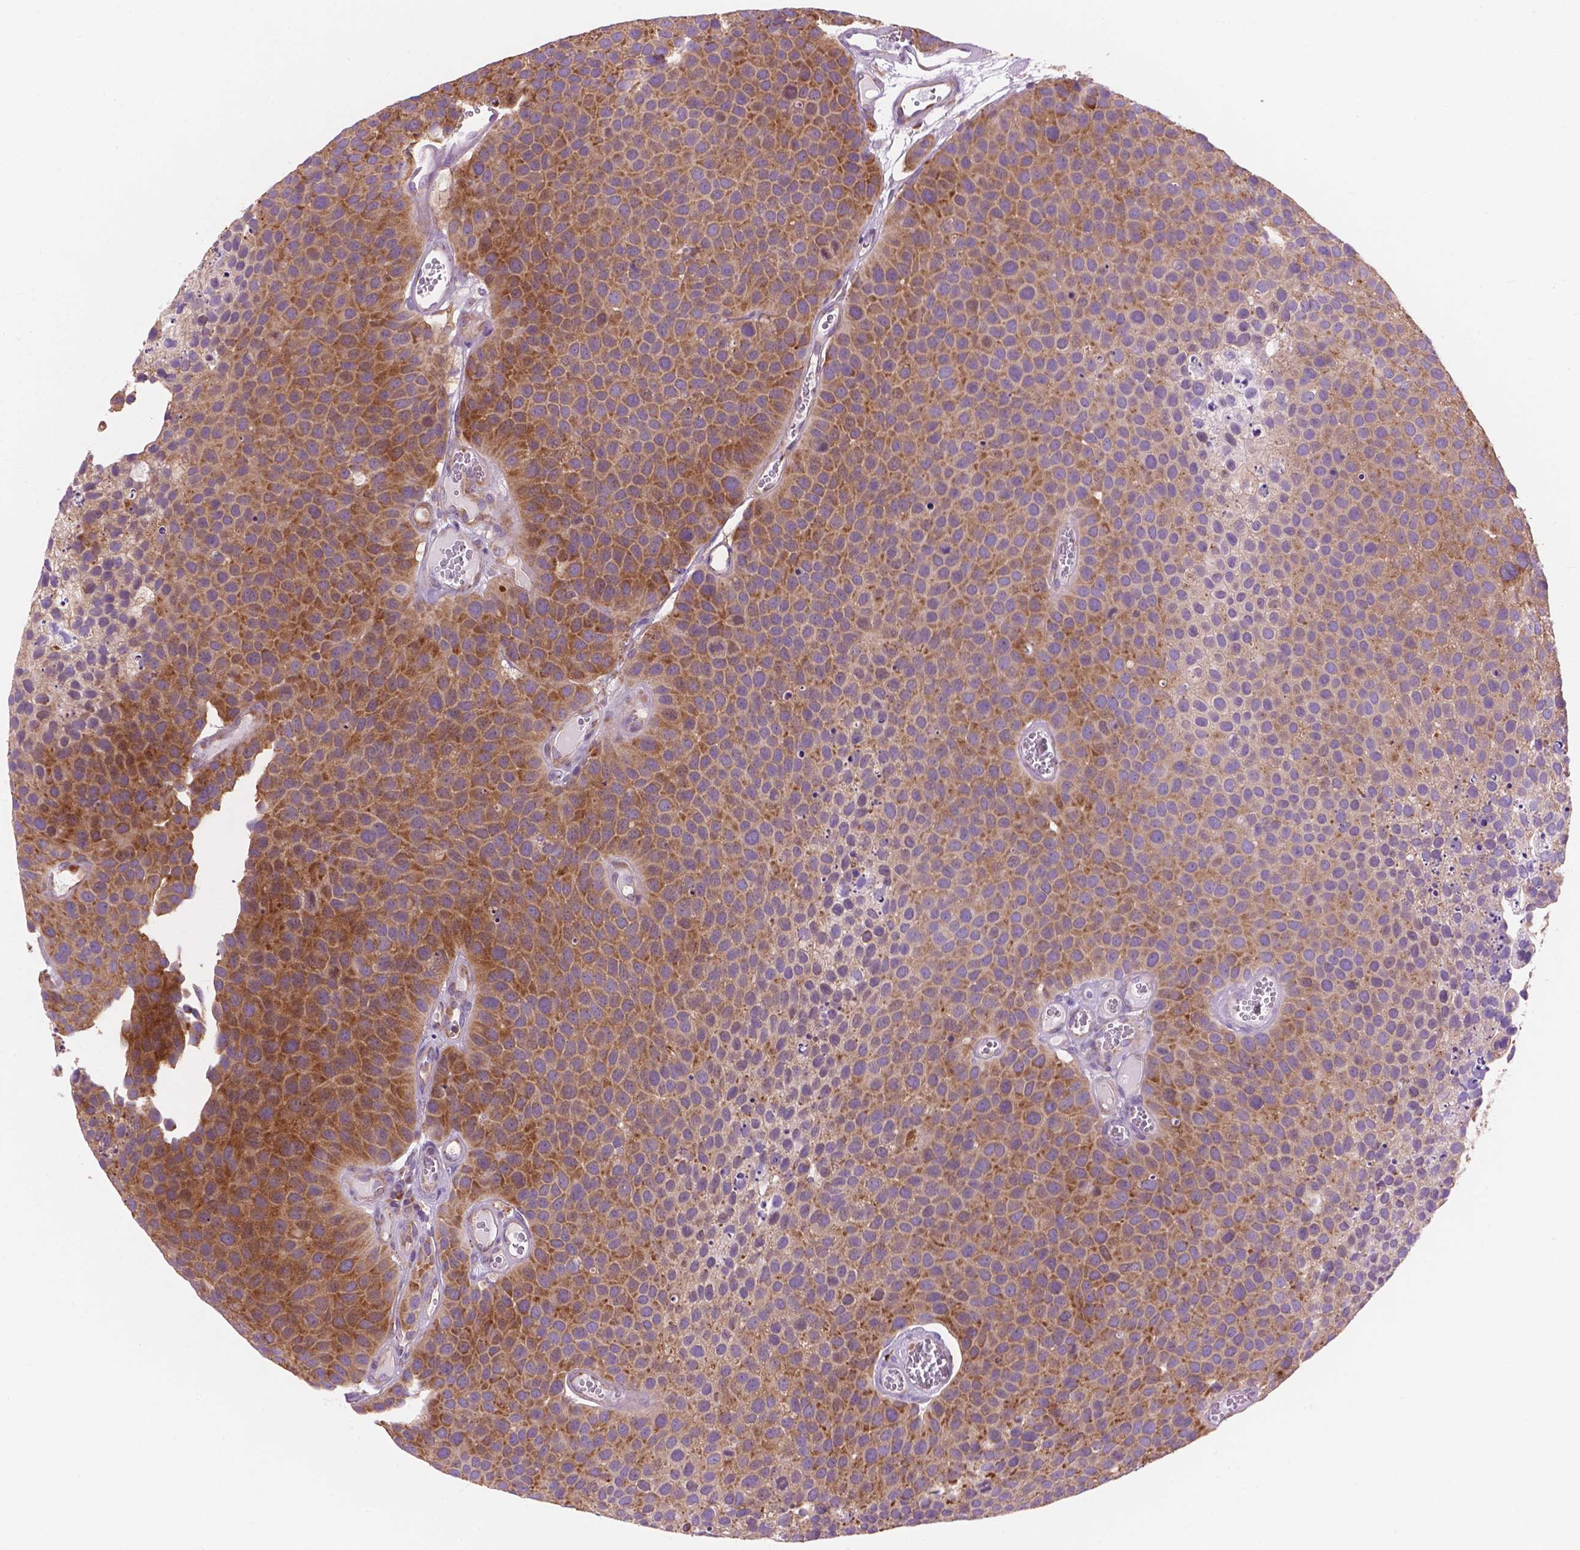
{"staining": {"intensity": "moderate", "quantity": ">75%", "location": "cytoplasmic/membranous"}, "tissue": "urothelial cancer", "cell_type": "Tumor cells", "image_type": "cancer", "snomed": [{"axis": "morphology", "description": "Urothelial carcinoma, Low grade"}, {"axis": "topography", "description": "Urinary bladder"}], "caption": "Moderate cytoplasmic/membranous expression for a protein is identified in about >75% of tumor cells of urothelial cancer using IHC.", "gene": "RPL37A", "patient": {"sex": "female", "age": 69}}